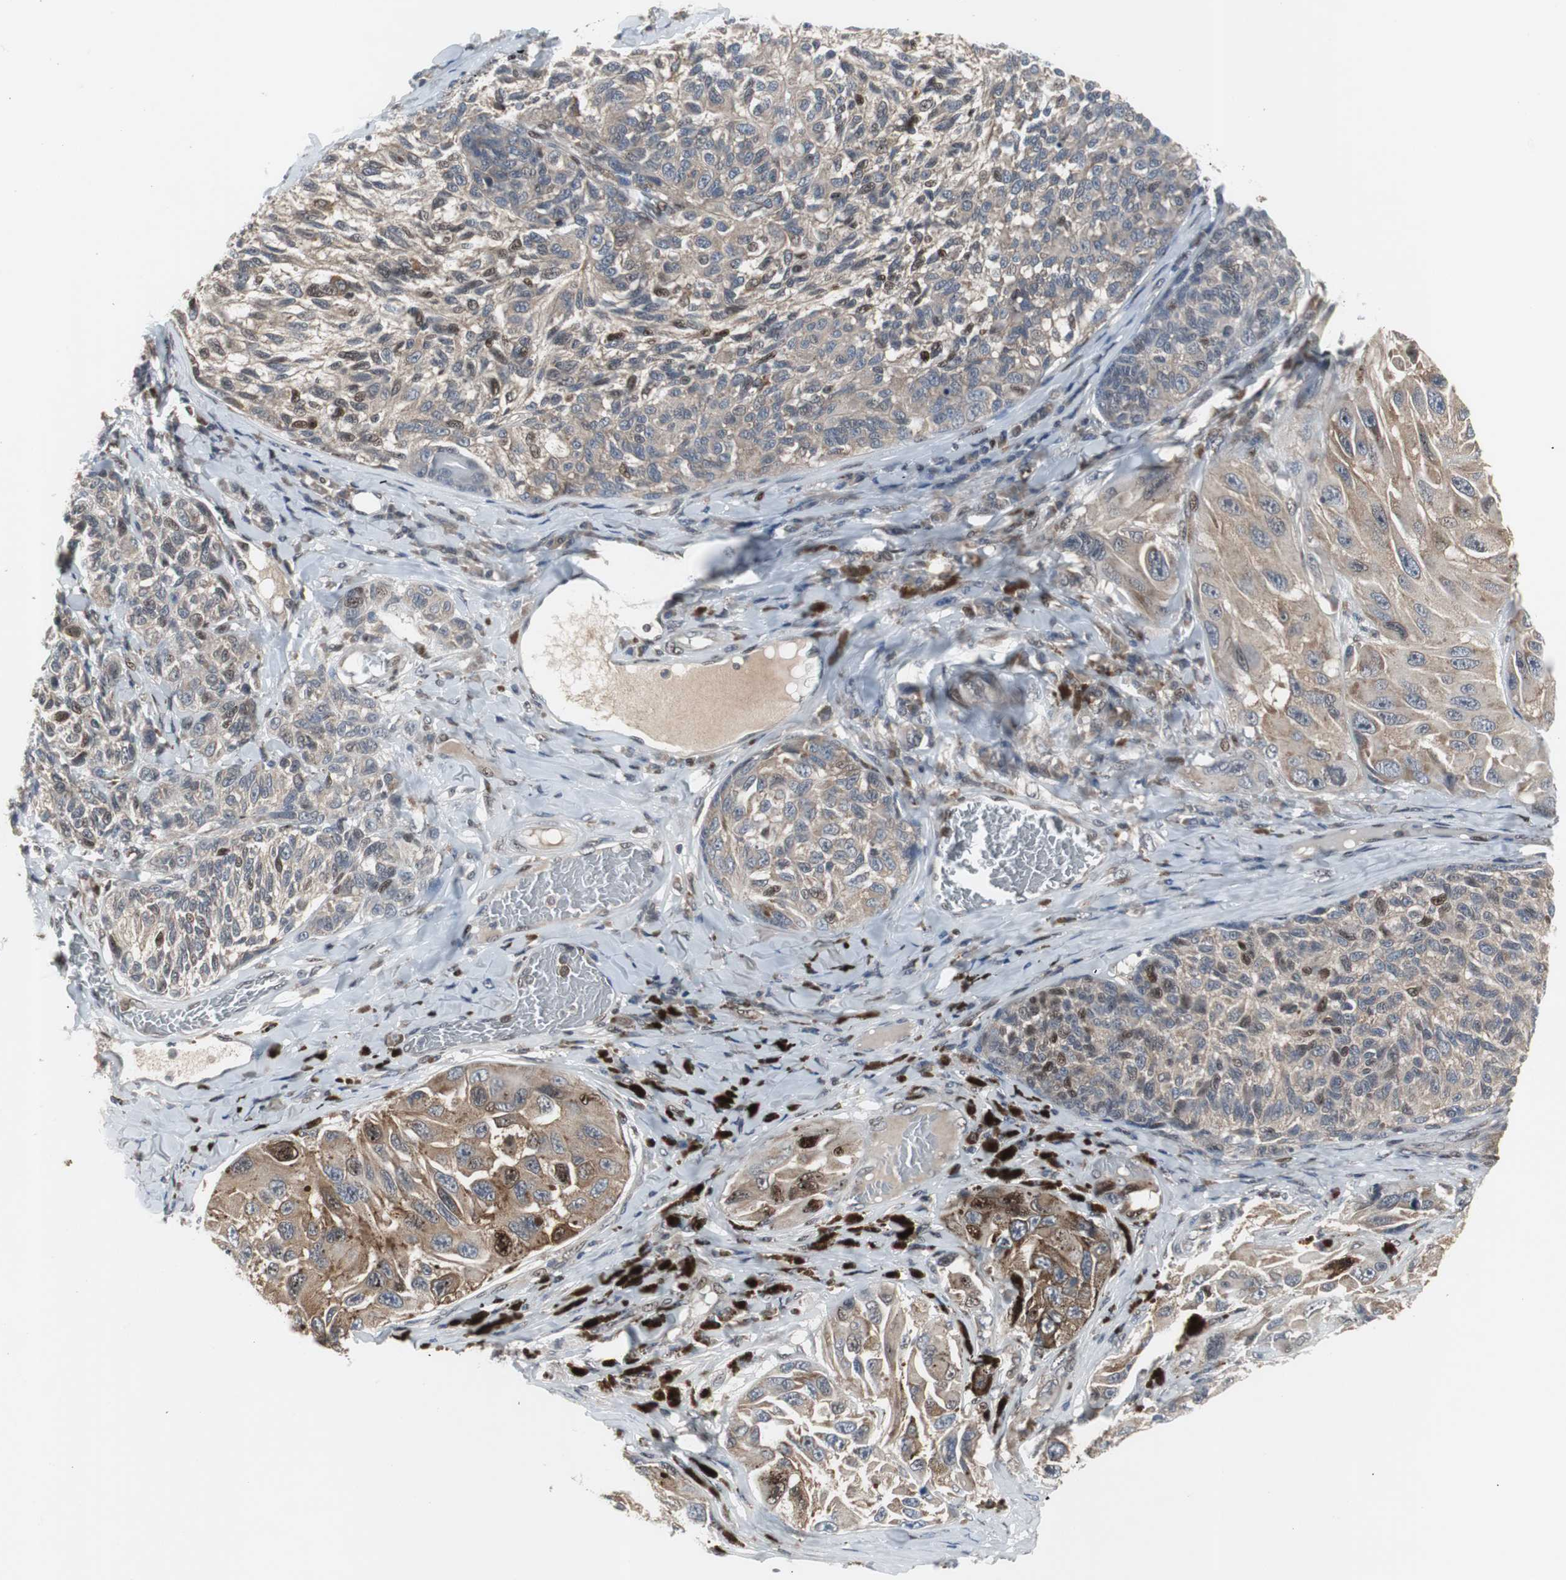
{"staining": {"intensity": "moderate", "quantity": ">75%", "location": "cytoplasmic/membranous"}, "tissue": "melanoma", "cell_type": "Tumor cells", "image_type": "cancer", "snomed": [{"axis": "morphology", "description": "Malignant melanoma, NOS"}, {"axis": "topography", "description": "Skin"}], "caption": "This is a photomicrograph of IHC staining of melanoma, which shows moderate staining in the cytoplasmic/membranous of tumor cells.", "gene": "GRK2", "patient": {"sex": "female", "age": 73}}